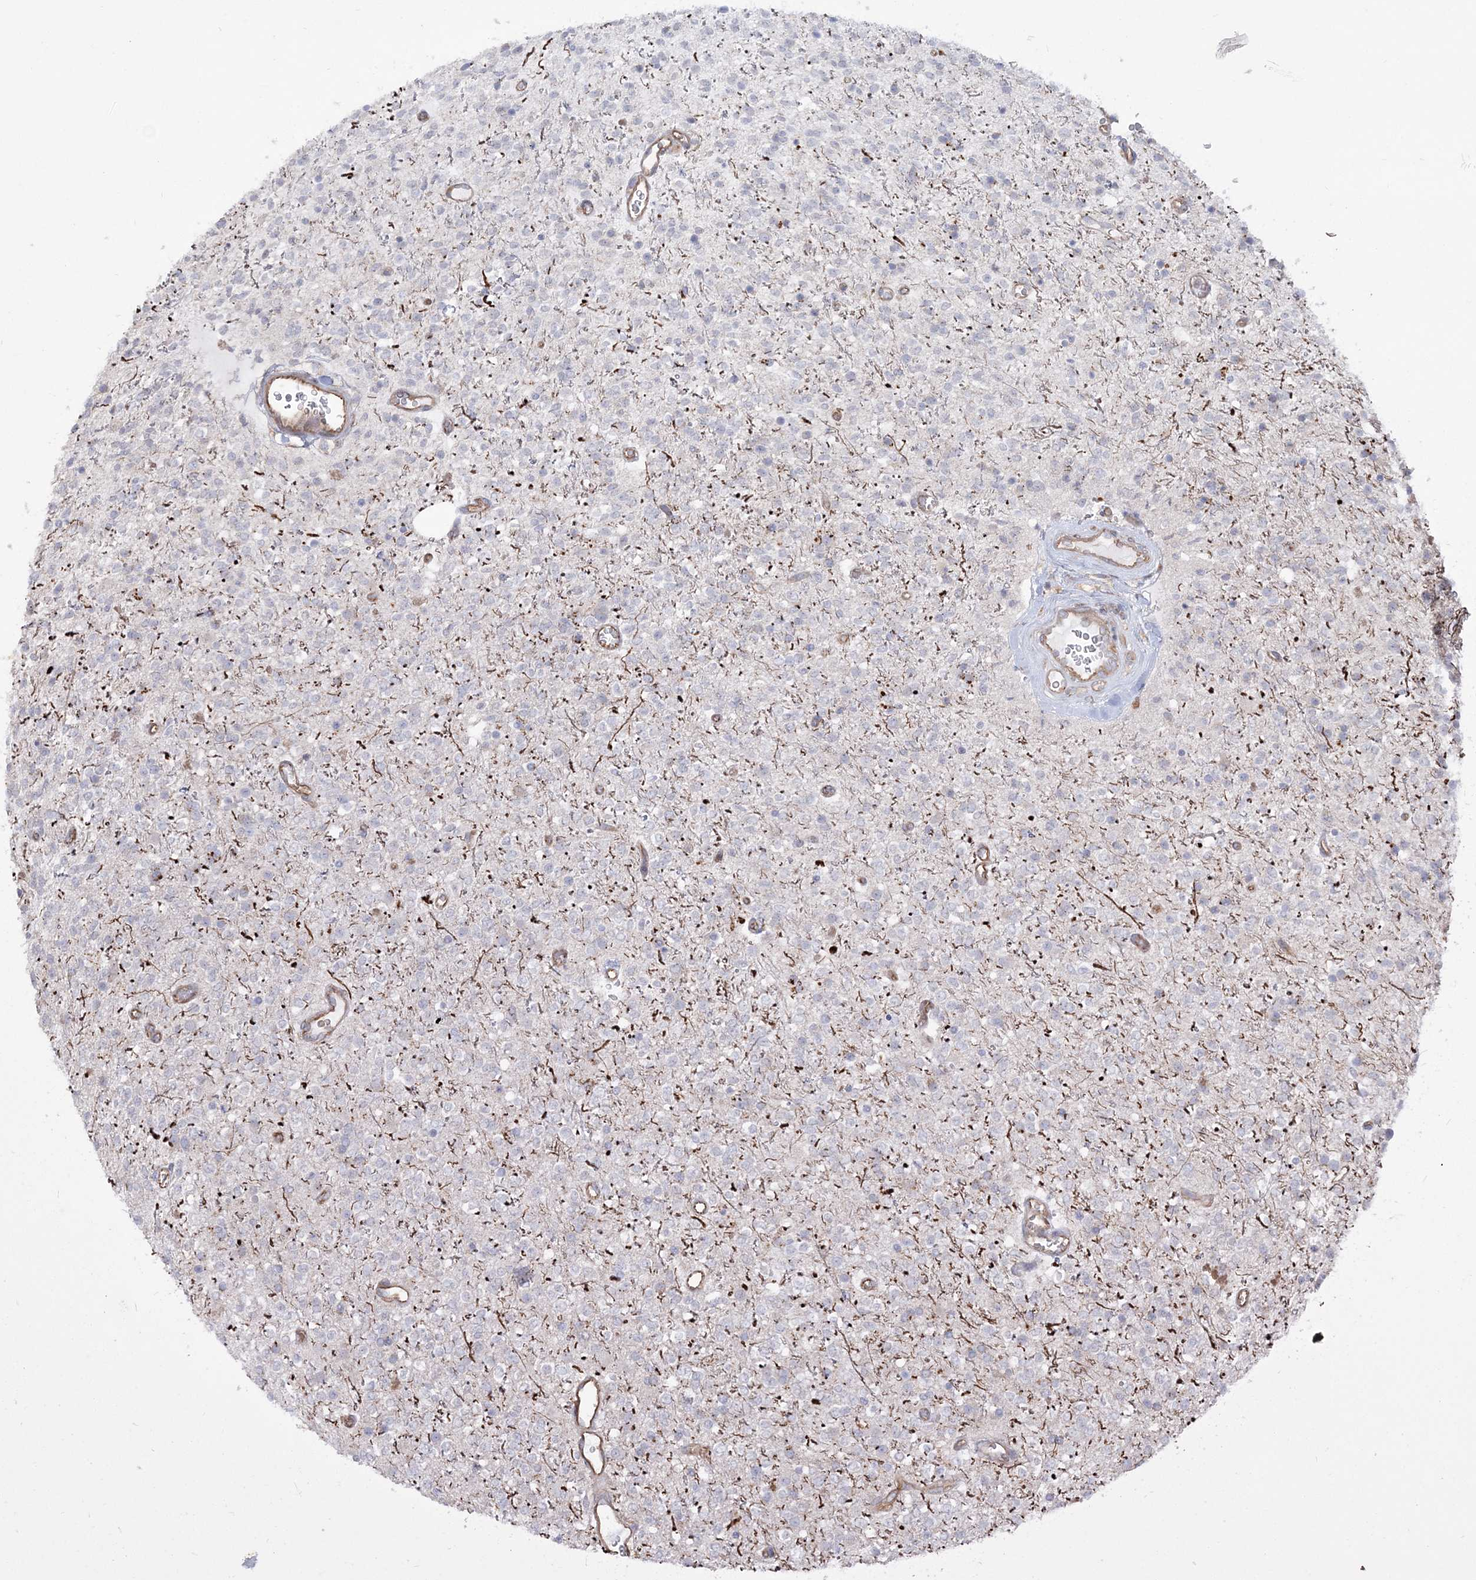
{"staining": {"intensity": "negative", "quantity": "none", "location": "none"}, "tissue": "glioma", "cell_type": "Tumor cells", "image_type": "cancer", "snomed": [{"axis": "morphology", "description": "Glioma, malignant, High grade"}, {"axis": "topography", "description": "Brain"}], "caption": "This is a histopathology image of IHC staining of high-grade glioma (malignant), which shows no expression in tumor cells. The staining is performed using DAB (3,3'-diaminobenzidine) brown chromogen with nuclei counter-stained in using hematoxylin.", "gene": "ZNF821", "patient": {"sex": "male", "age": 34}}